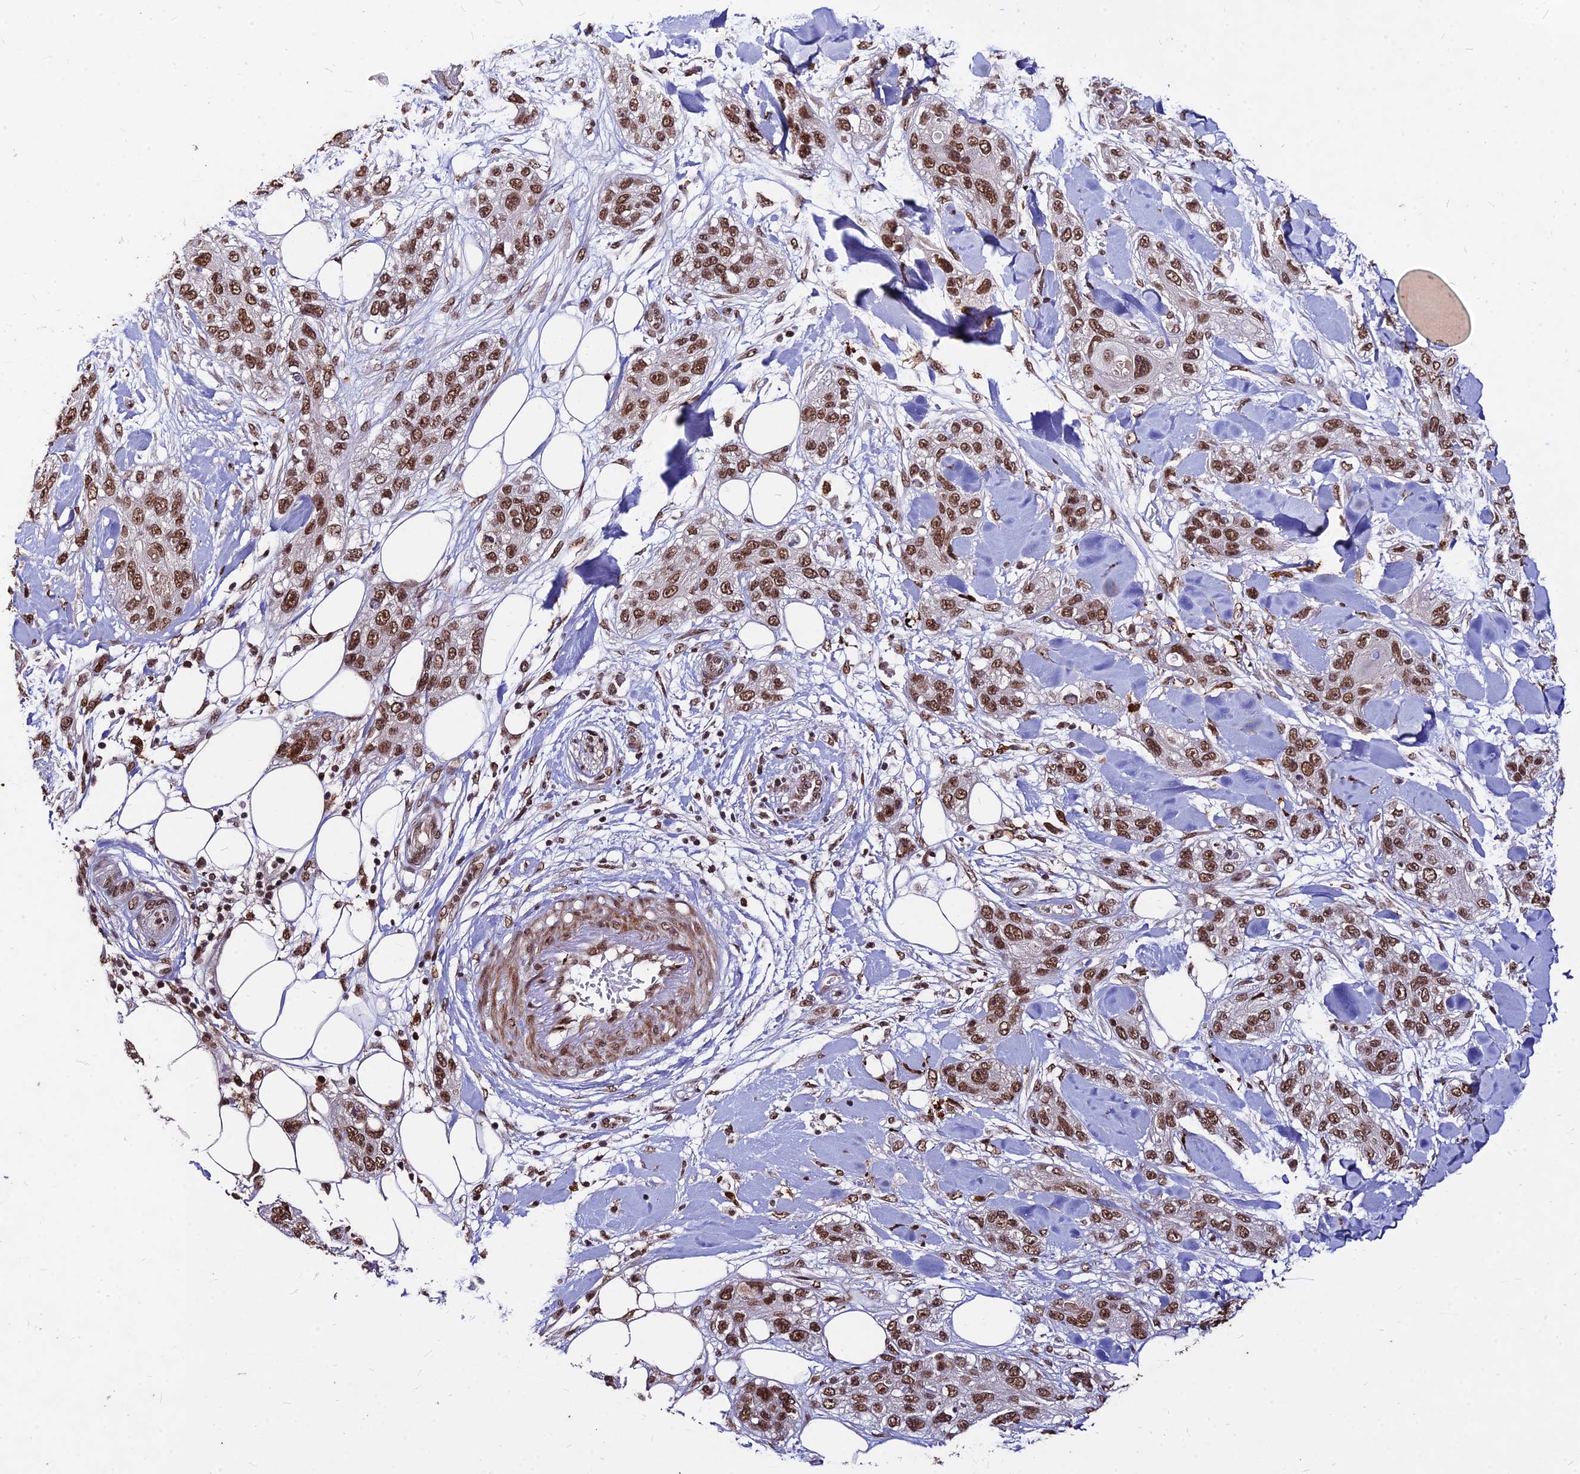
{"staining": {"intensity": "strong", "quantity": ">75%", "location": "nuclear"}, "tissue": "skin cancer", "cell_type": "Tumor cells", "image_type": "cancer", "snomed": [{"axis": "morphology", "description": "Normal tissue, NOS"}, {"axis": "morphology", "description": "Squamous cell carcinoma, NOS"}, {"axis": "topography", "description": "Skin"}], "caption": "Immunohistochemical staining of human squamous cell carcinoma (skin) exhibits high levels of strong nuclear staining in about >75% of tumor cells.", "gene": "ZBED4", "patient": {"sex": "male", "age": 72}}